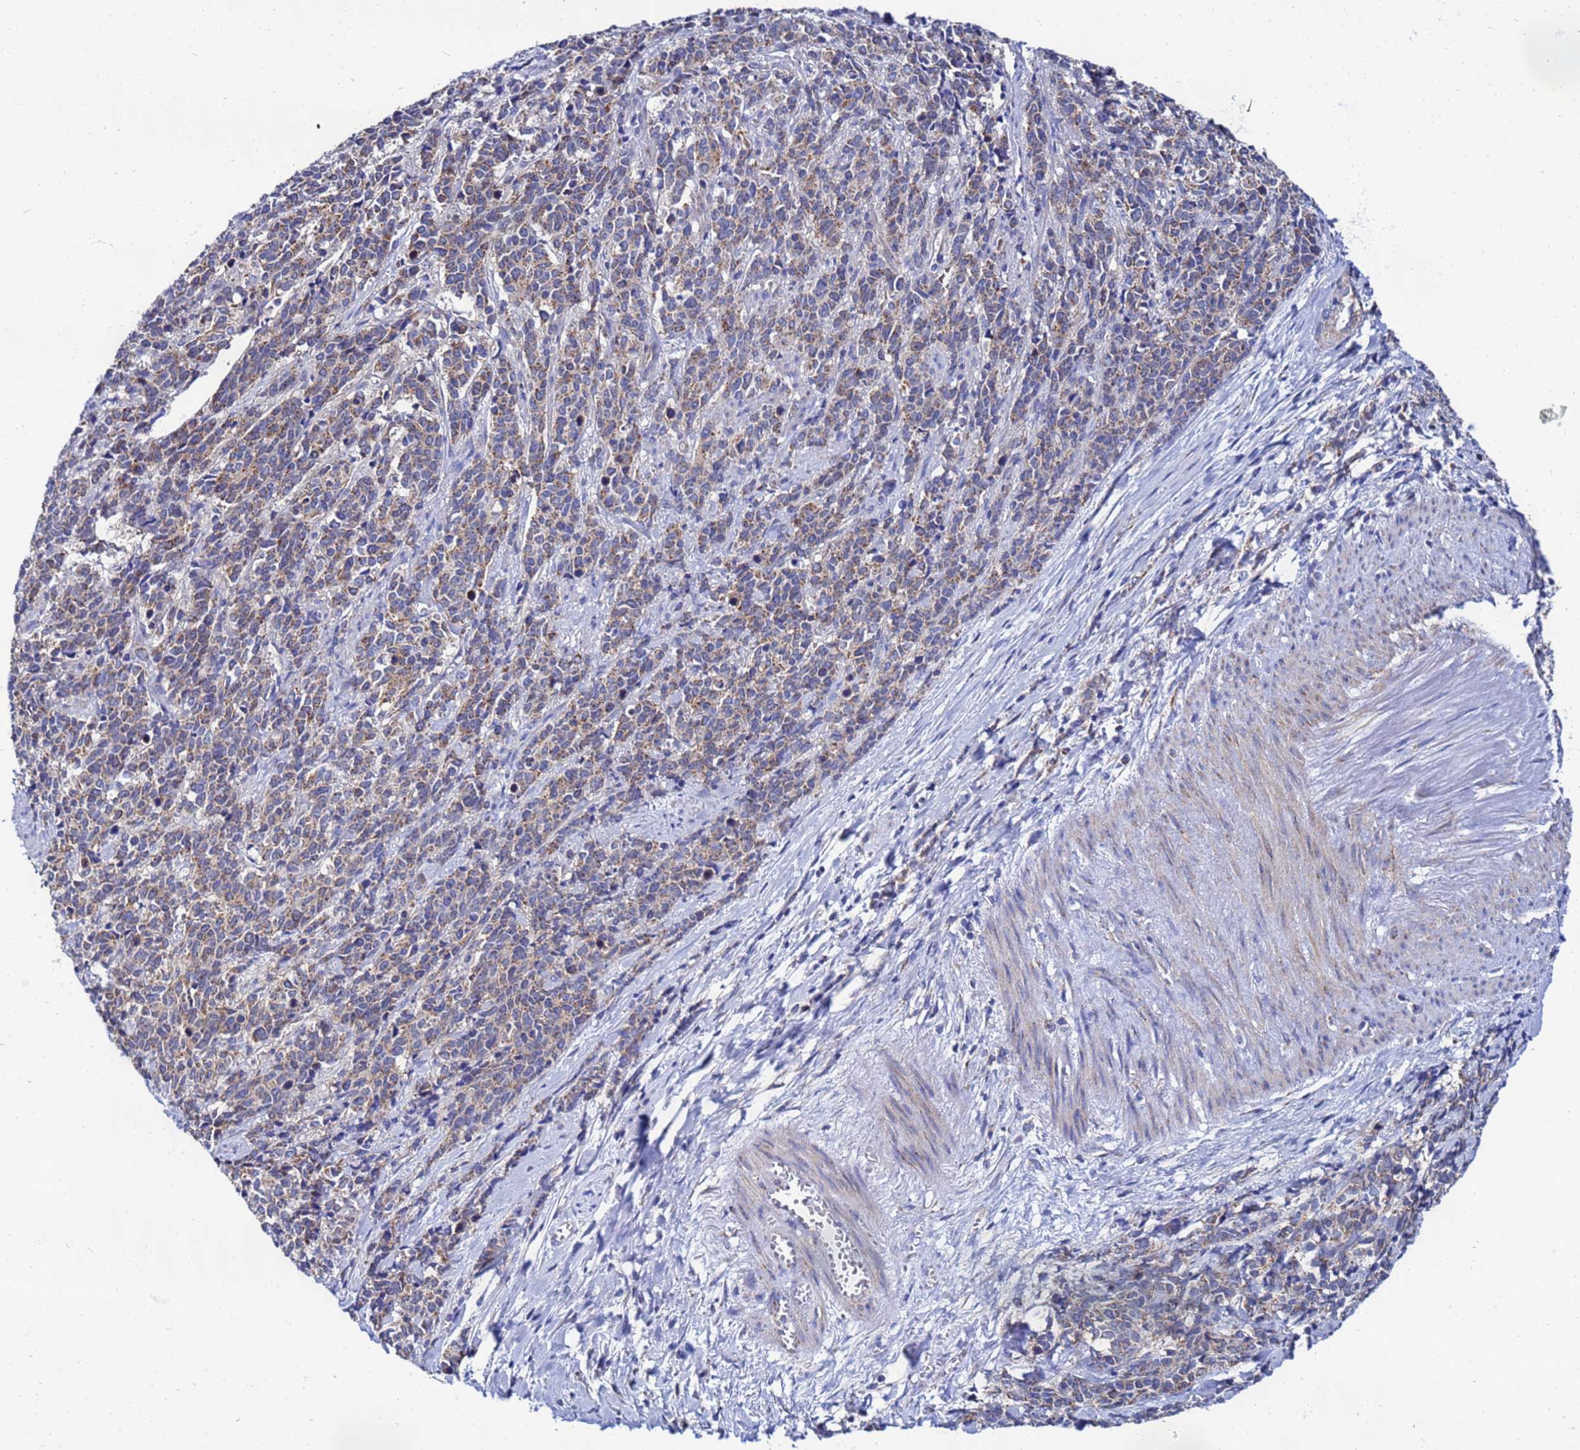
{"staining": {"intensity": "weak", "quantity": ">75%", "location": "cytoplasmic/membranous"}, "tissue": "cervical cancer", "cell_type": "Tumor cells", "image_type": "cancer", "snomed": [{"axis": "morphology", "description": "Squamous cell carcinoma, NOS"}, {"axis": "topography", "description": "Cervix"}], "caption": "Cervical cancer was stained to show a protein in brown. There is low levels of weak cytoplasmic/membranous positivity in about >75% of tumor cells.", "gene": "FAHD2A", "patient": {"sex": "female", "age": 60}}